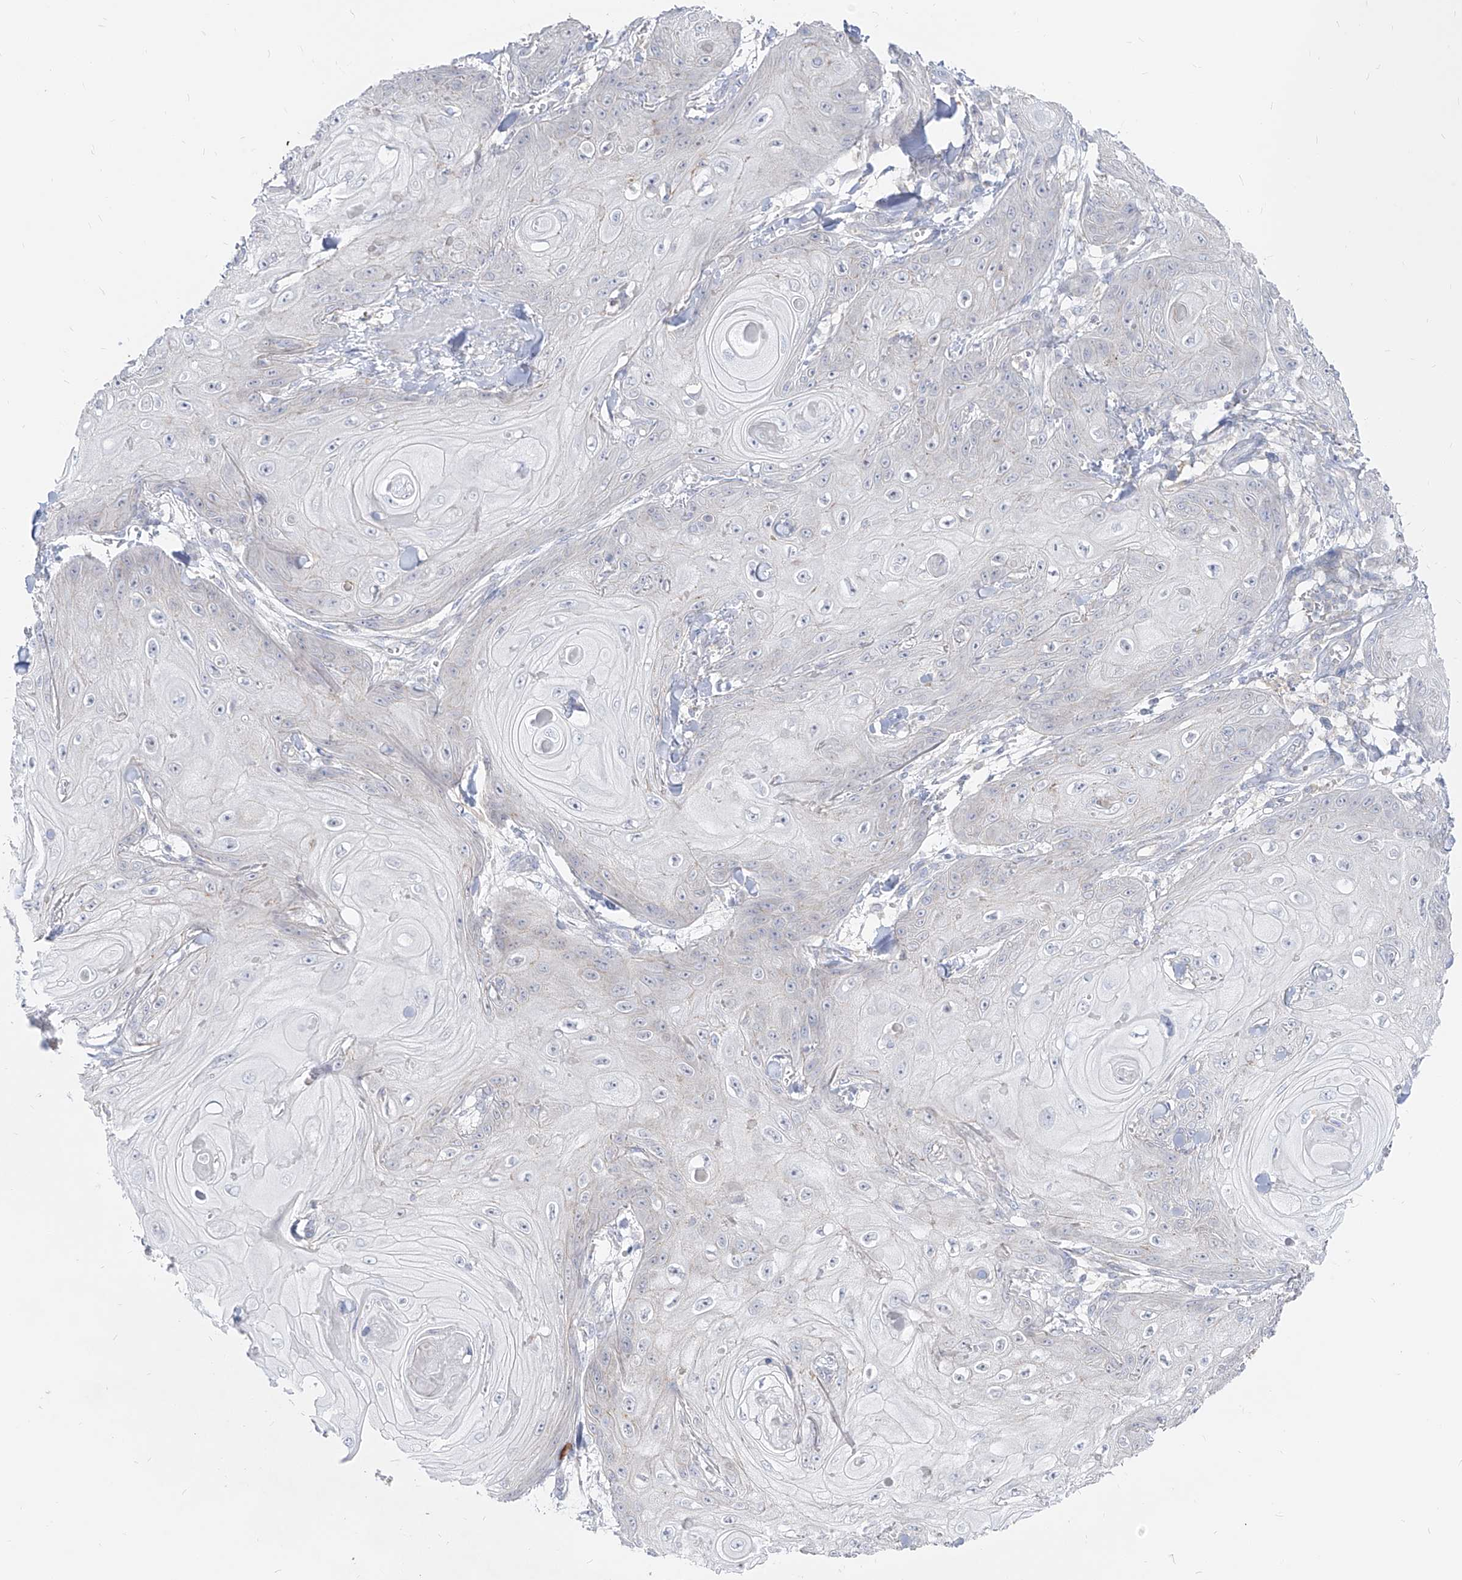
{"staining": {"intensity": "negative", "quantity": "none", "location": "none"}, "tissue": "skin cancer", "cell_type": "Tumor cells", "image_type": "cancer", "snomed": [{"axis": "morphology", "description": "Squamous cell carcinoma, NOS"}, {"axis": "topography", "description": "Skin"}], "caption": "High power microscopy histopathology image of an IHC histopathology image of squamous cell carcinoma (skin), revealing no significant staining in tumor cells.", "gene": "RBFOX3", "patient": {"sex": "male", "age": 74}}